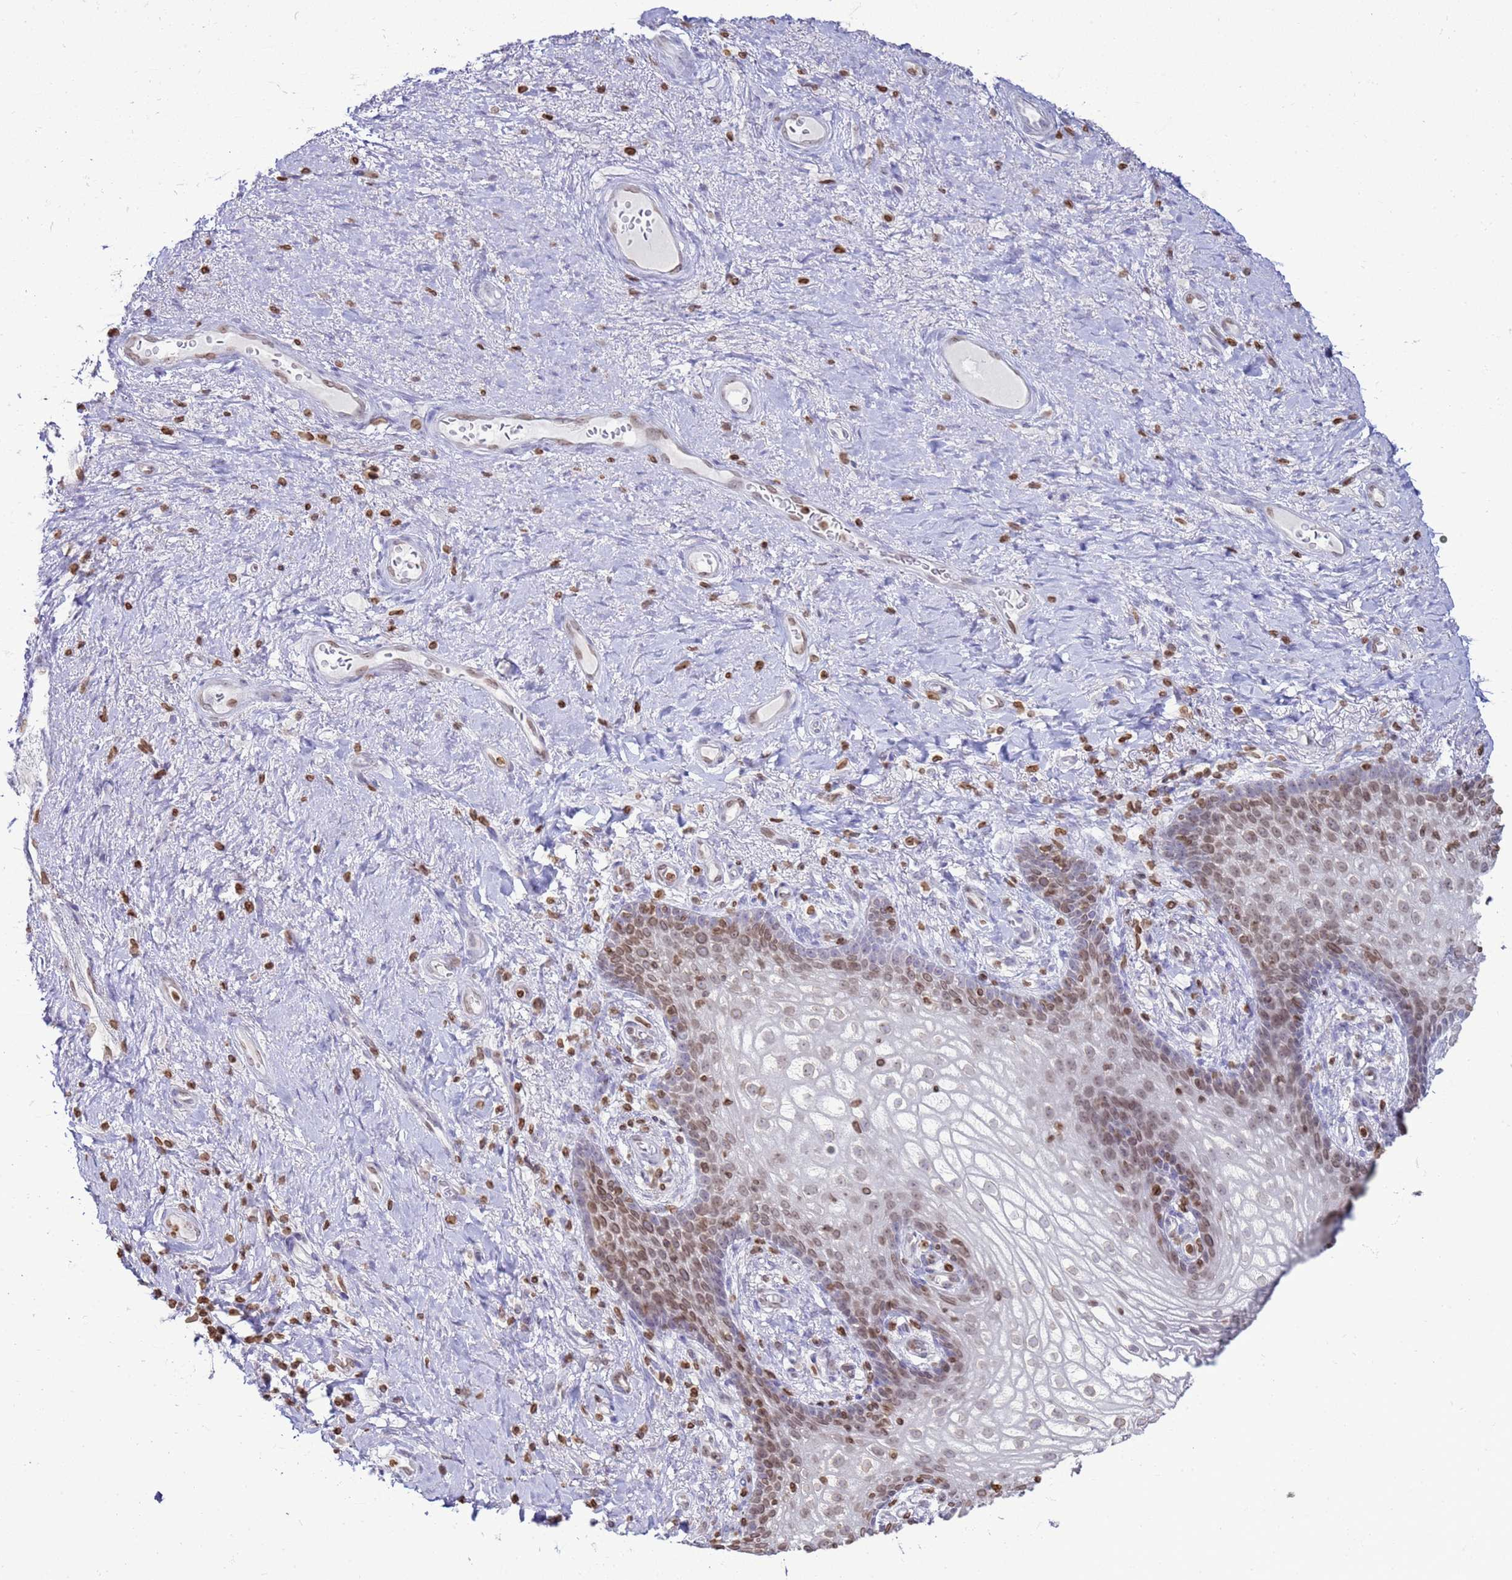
{"staining": {"intensity": "weak", "quantity": "25%-75%", "location": "cytoplasmic/membranous,nuclear"}, "tissue": "vagina", "cell_type": "Squamous epithelial cells", "image_type": "normal", "snomed": [{"axis": "morphology", "description": "Normal tissue, NOS"}, {"axis": "topography", "description": "Vagina"}], "caption": "Protein staining by IHC displays weak cytoplasmic/membranous,nuclear expression in about 25%-75% of squamous epithelial cells in unremarkable vagina.", "gene": "DHX37", "patient": {"sex": "female", "age": 60}}